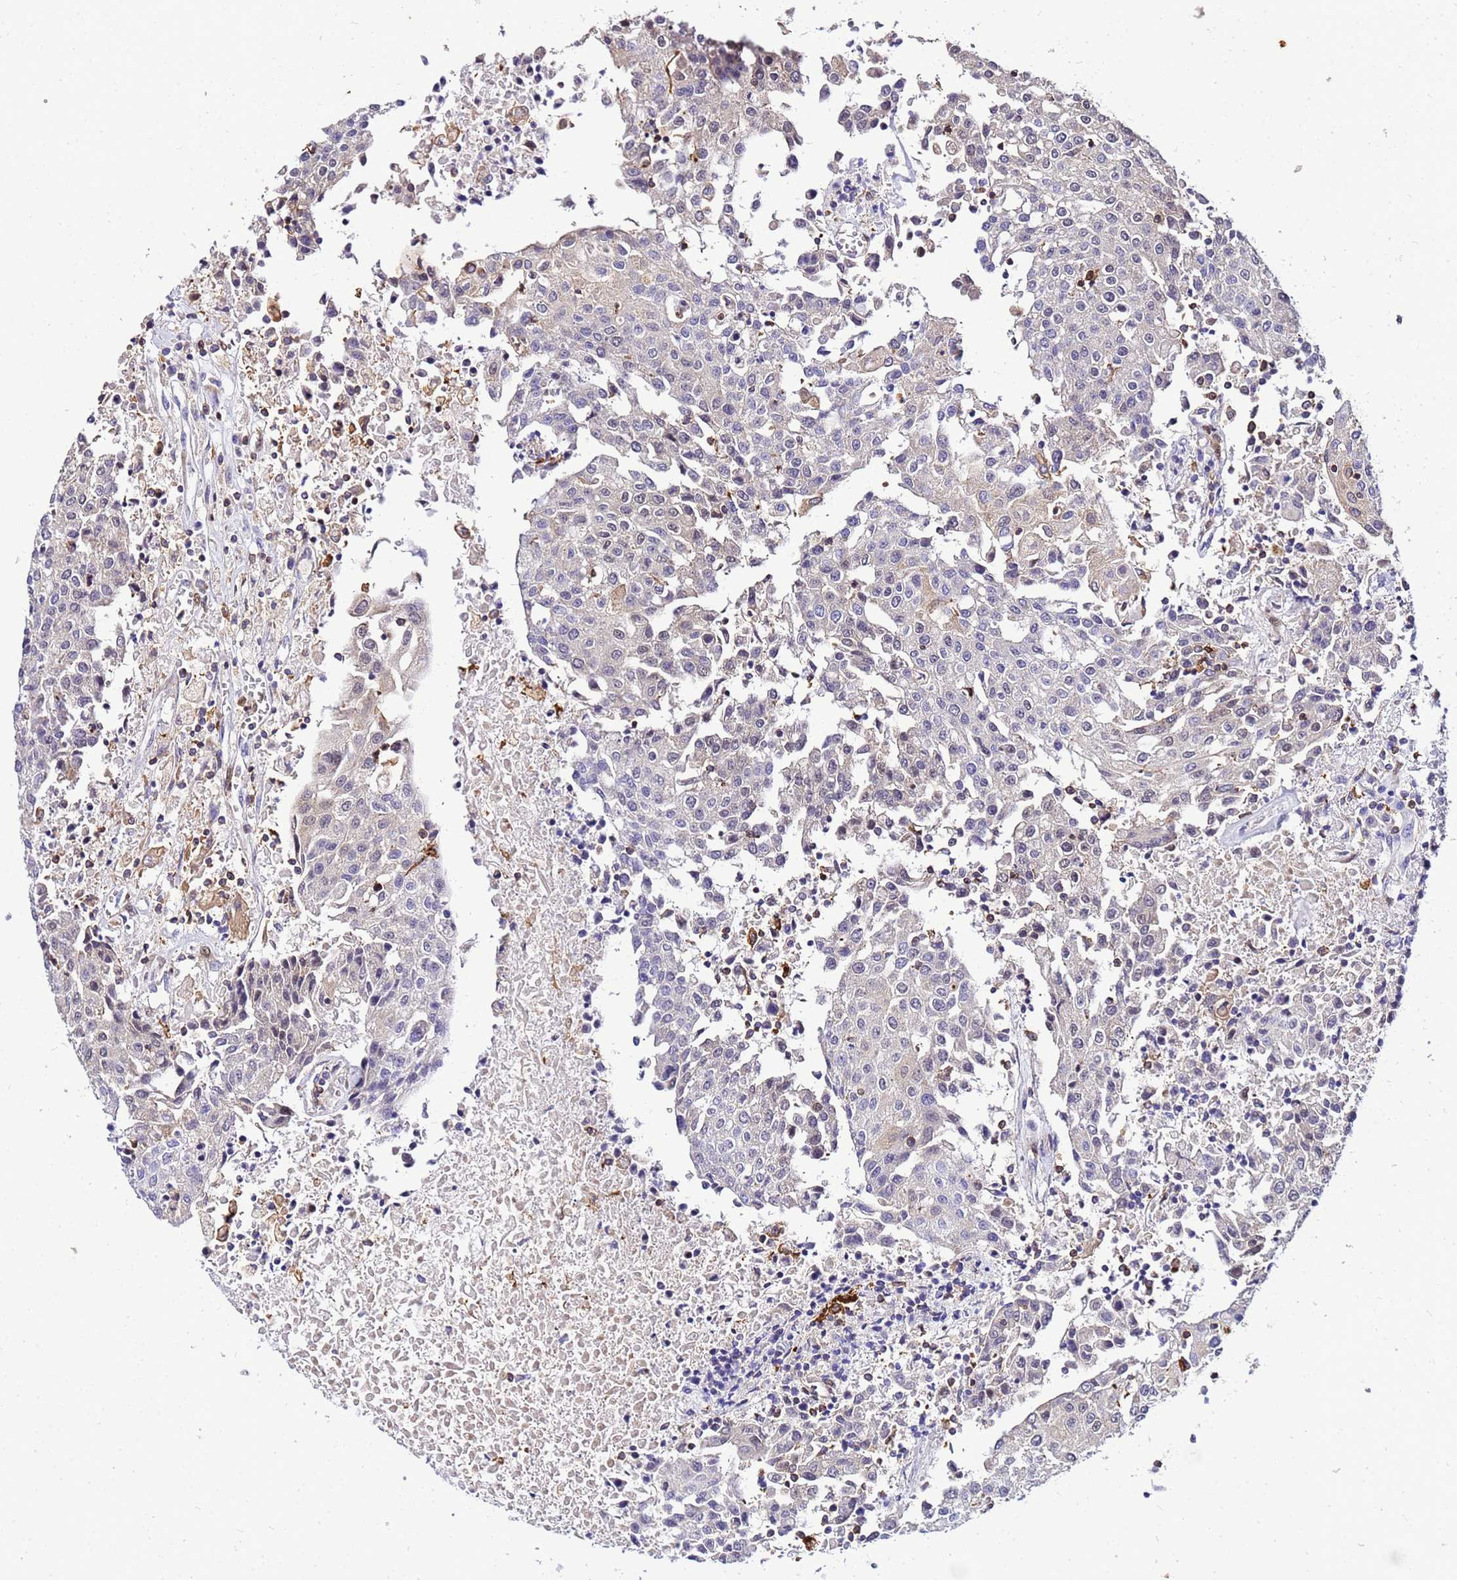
{"staining": {"intensity": "negative", "quantity": "none", "location": "none"}, "tissue": "urothelial cancer", "cell_type": "Tumor cells", "image_type": "cancer", "snomed": [{"axis": "morphology", "description": "Urothelial carcinoma, High grade"}, {"axis": "topography", "description": "Urinary bladder"}], "caption": "DAB immunohistochemical staining of human urothelial cancer reveals no significant staining in tumor cells.", "gene": "DBNDD2", "patient": {"sex": "female", "age": 85}}